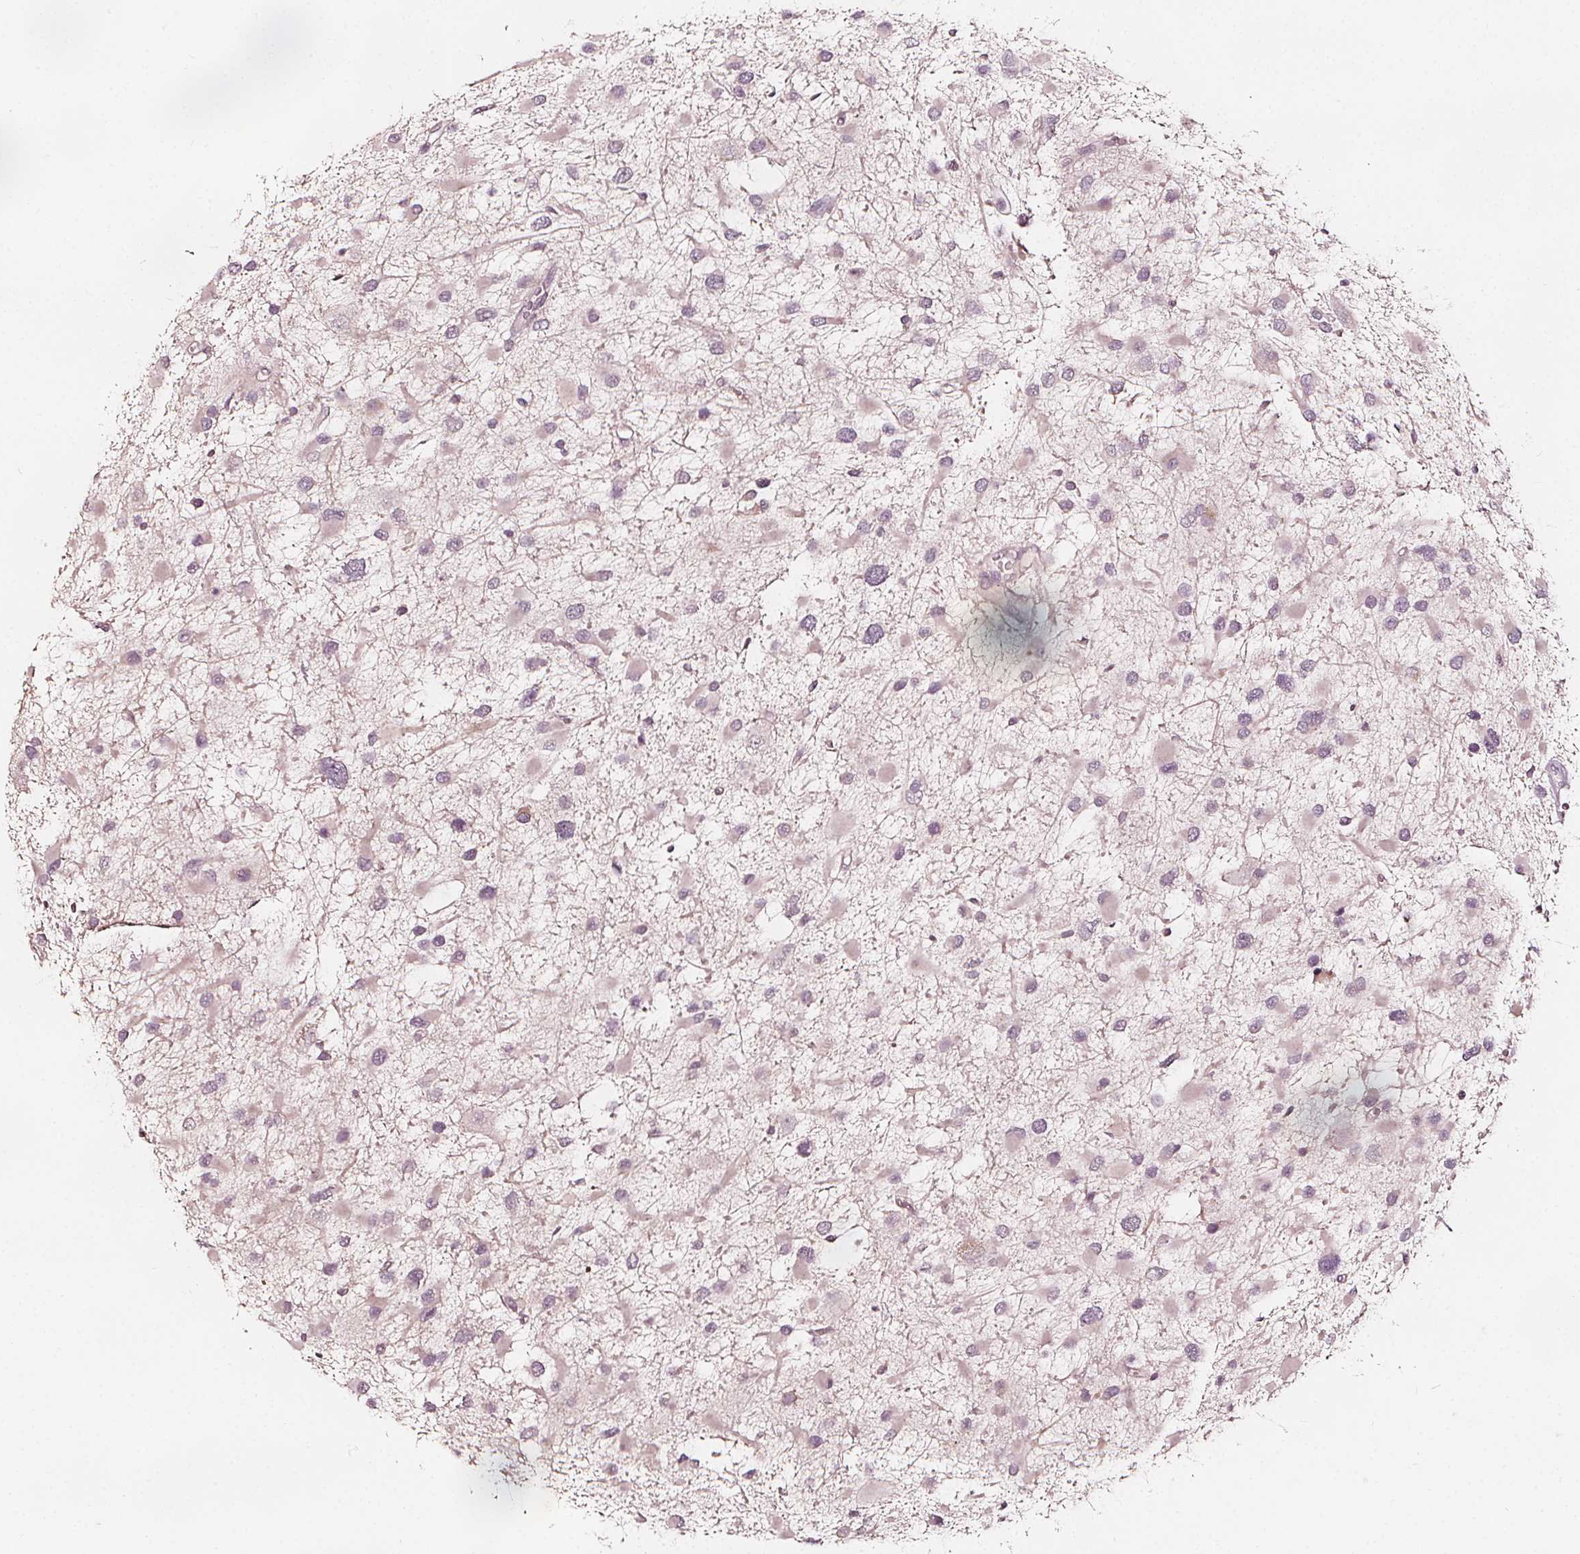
{"staining": {"intensity": "negative", "quantity": "none", "location": "none"}, "tissue": "glioma", "cell_type": "Tumor cells", "image_type": "cancer", "snomed": [{"axis": "morphology", "description": "Glioma, malignant, Low grade"}, {"axis": "topography", "description": "Brain"}], "caption": "The image reveals no staining of tumor cells in low-grade glioma (malignant).", "gene": "NPC1L1", "patient": {"sex": "female", "age": 32}}